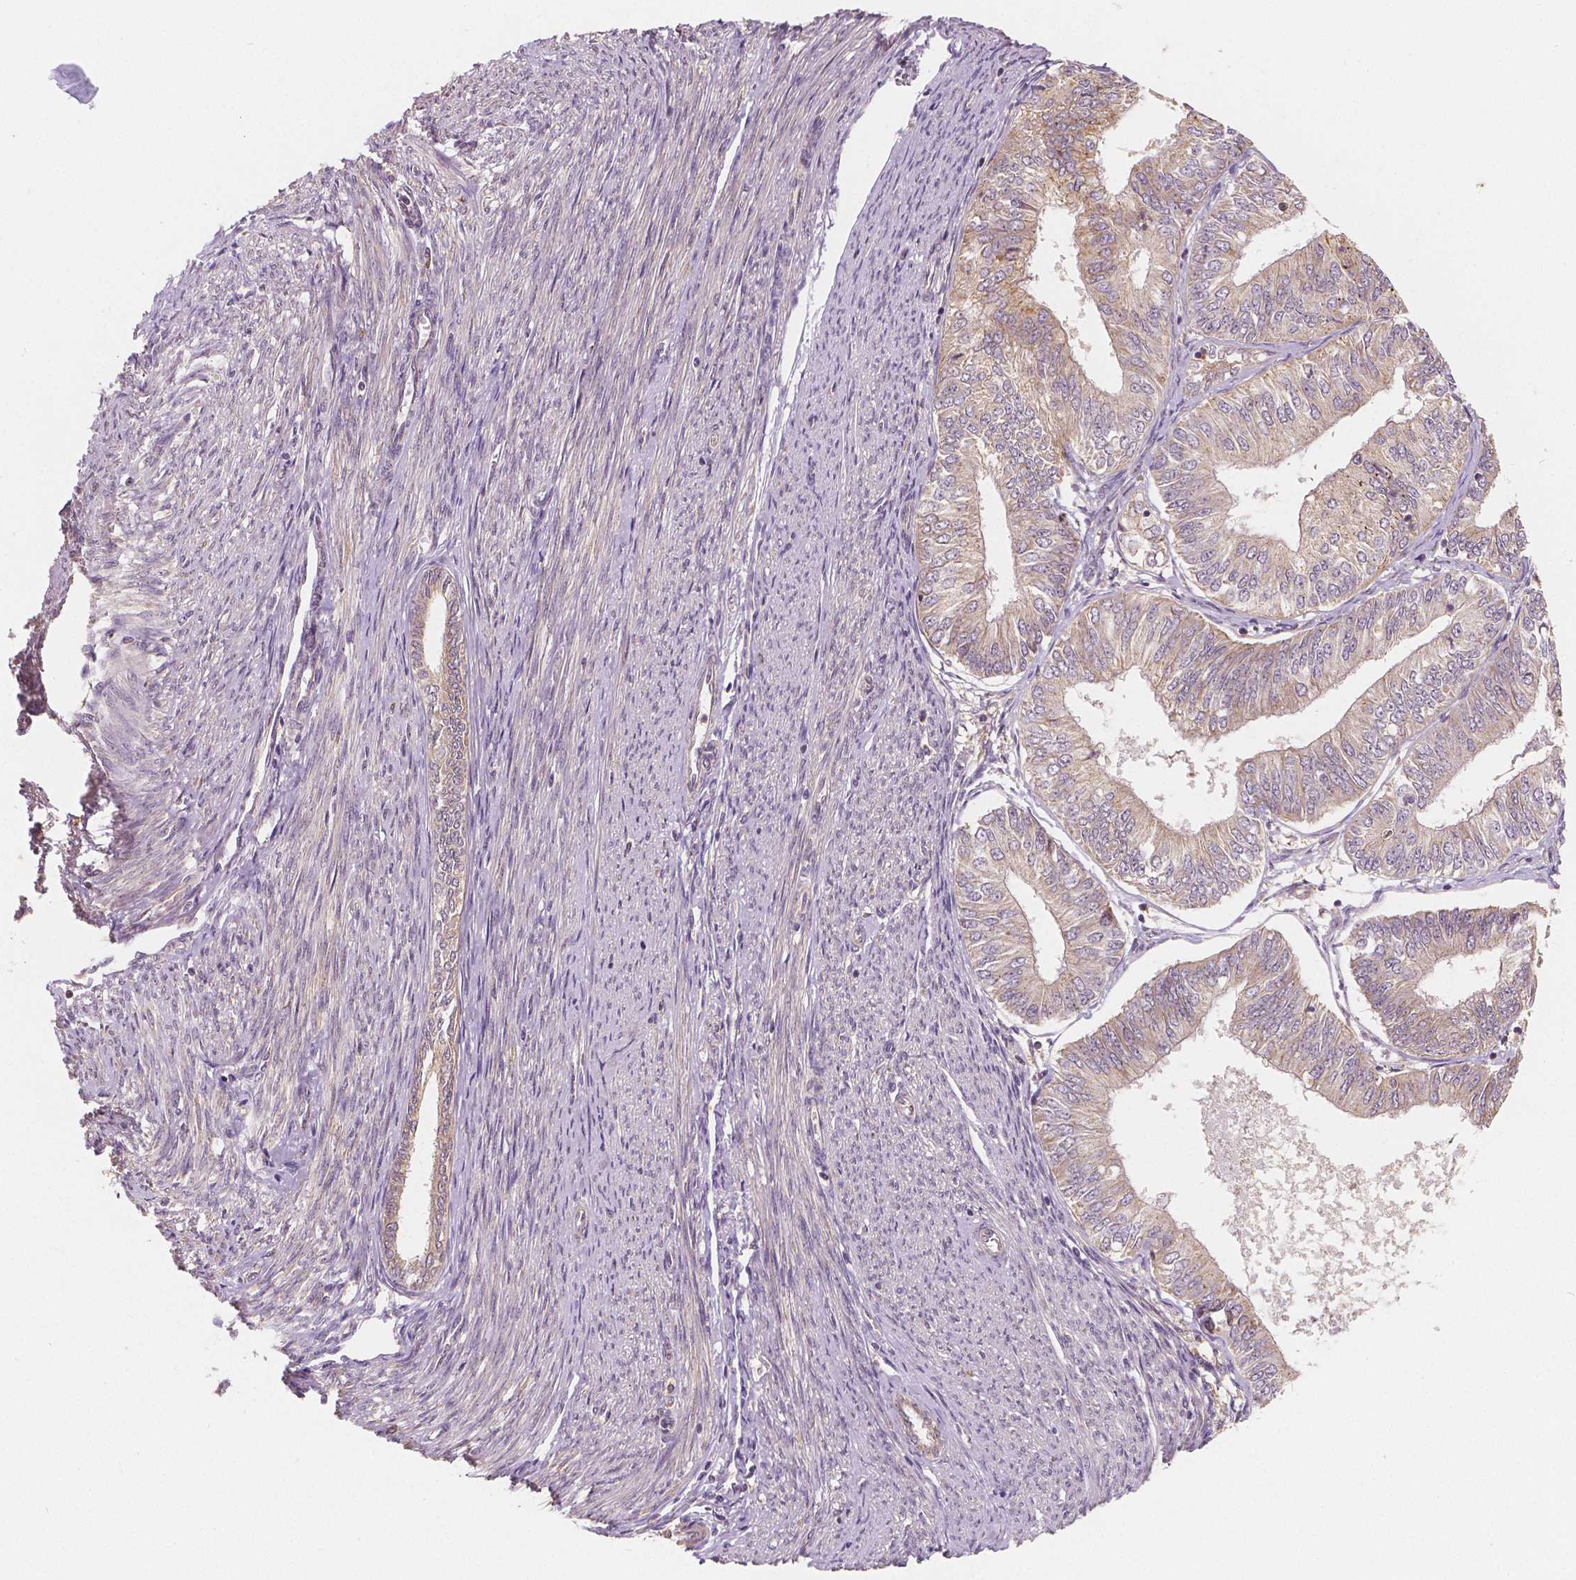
{"staining": {"intensity": "weak", "quantity": "25%-75%", "location": "cytoplasmic/membranous"}, "tissue": "endometrial cancer", "cell_type": "Tumor cells", "image_type": "cancer", "snomed": [{"axis": "morphology", "description": "Adenocarcinoma, NOS"}, {"axis": "topography", "description": "Endometrium"}], "caption": "This is an image of IHC staining of adenocarcinoma (endometrial), which shows weak expression in the cytoplasmic/membranous of tumor cells.", "gene": "SNX12", "patient": {"sex": "female", "age": 58}}